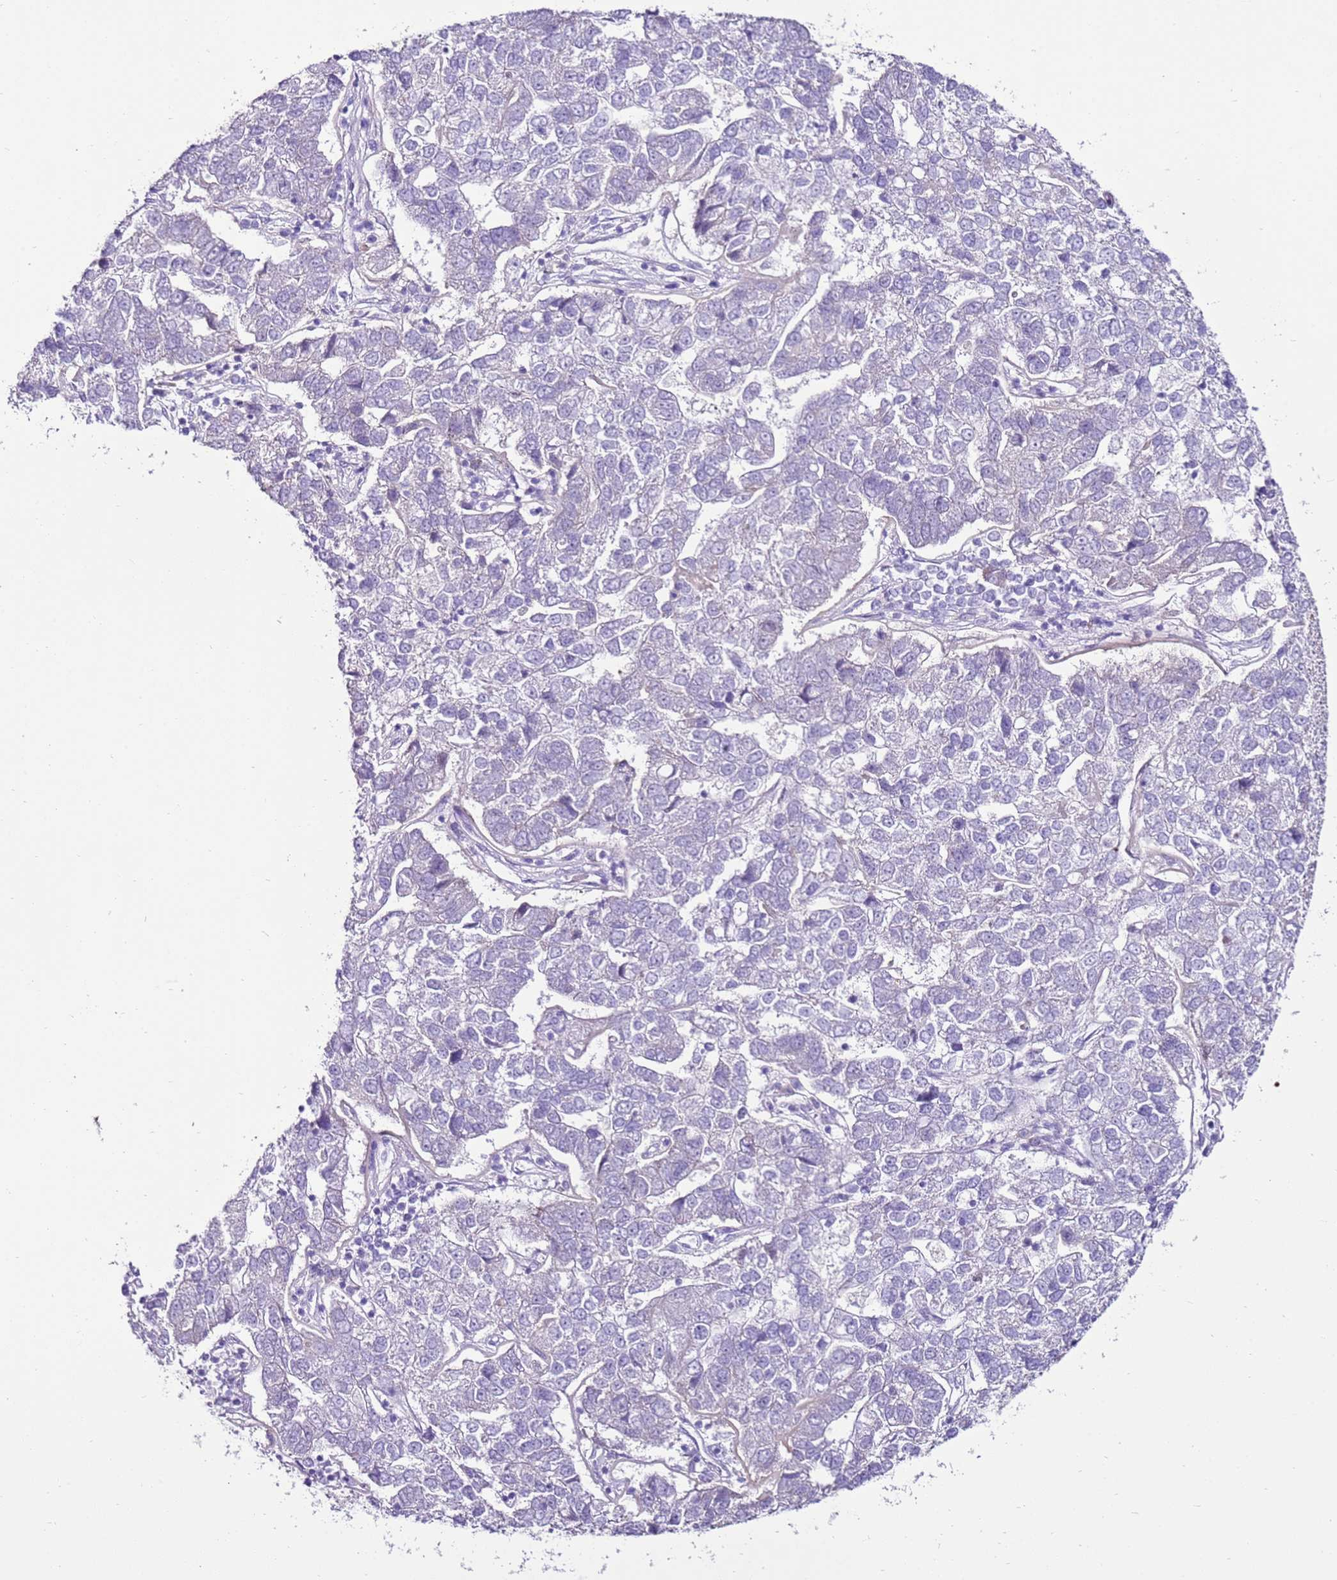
{"staining": {"intensity": "negative", "quantity": "none", "location": "none"}, "tissue": "pancreatic cancer", "cell_type": "Tumor cells", "image_type": "cancer", "snomed": [{"axis": "morphology", "description": "Adenocarcinoma, NOS"}, {"axis": "topography", "description": "Pancreas"}], "caption": "A high-resolution photomicrograph shows immunohistochemistry staining of pancreatic adenocarcinoma, which reveals no significant expression in tumor cells.", "gene": "SLC38A5", "patient": {"sex": "female", "age": 61}}